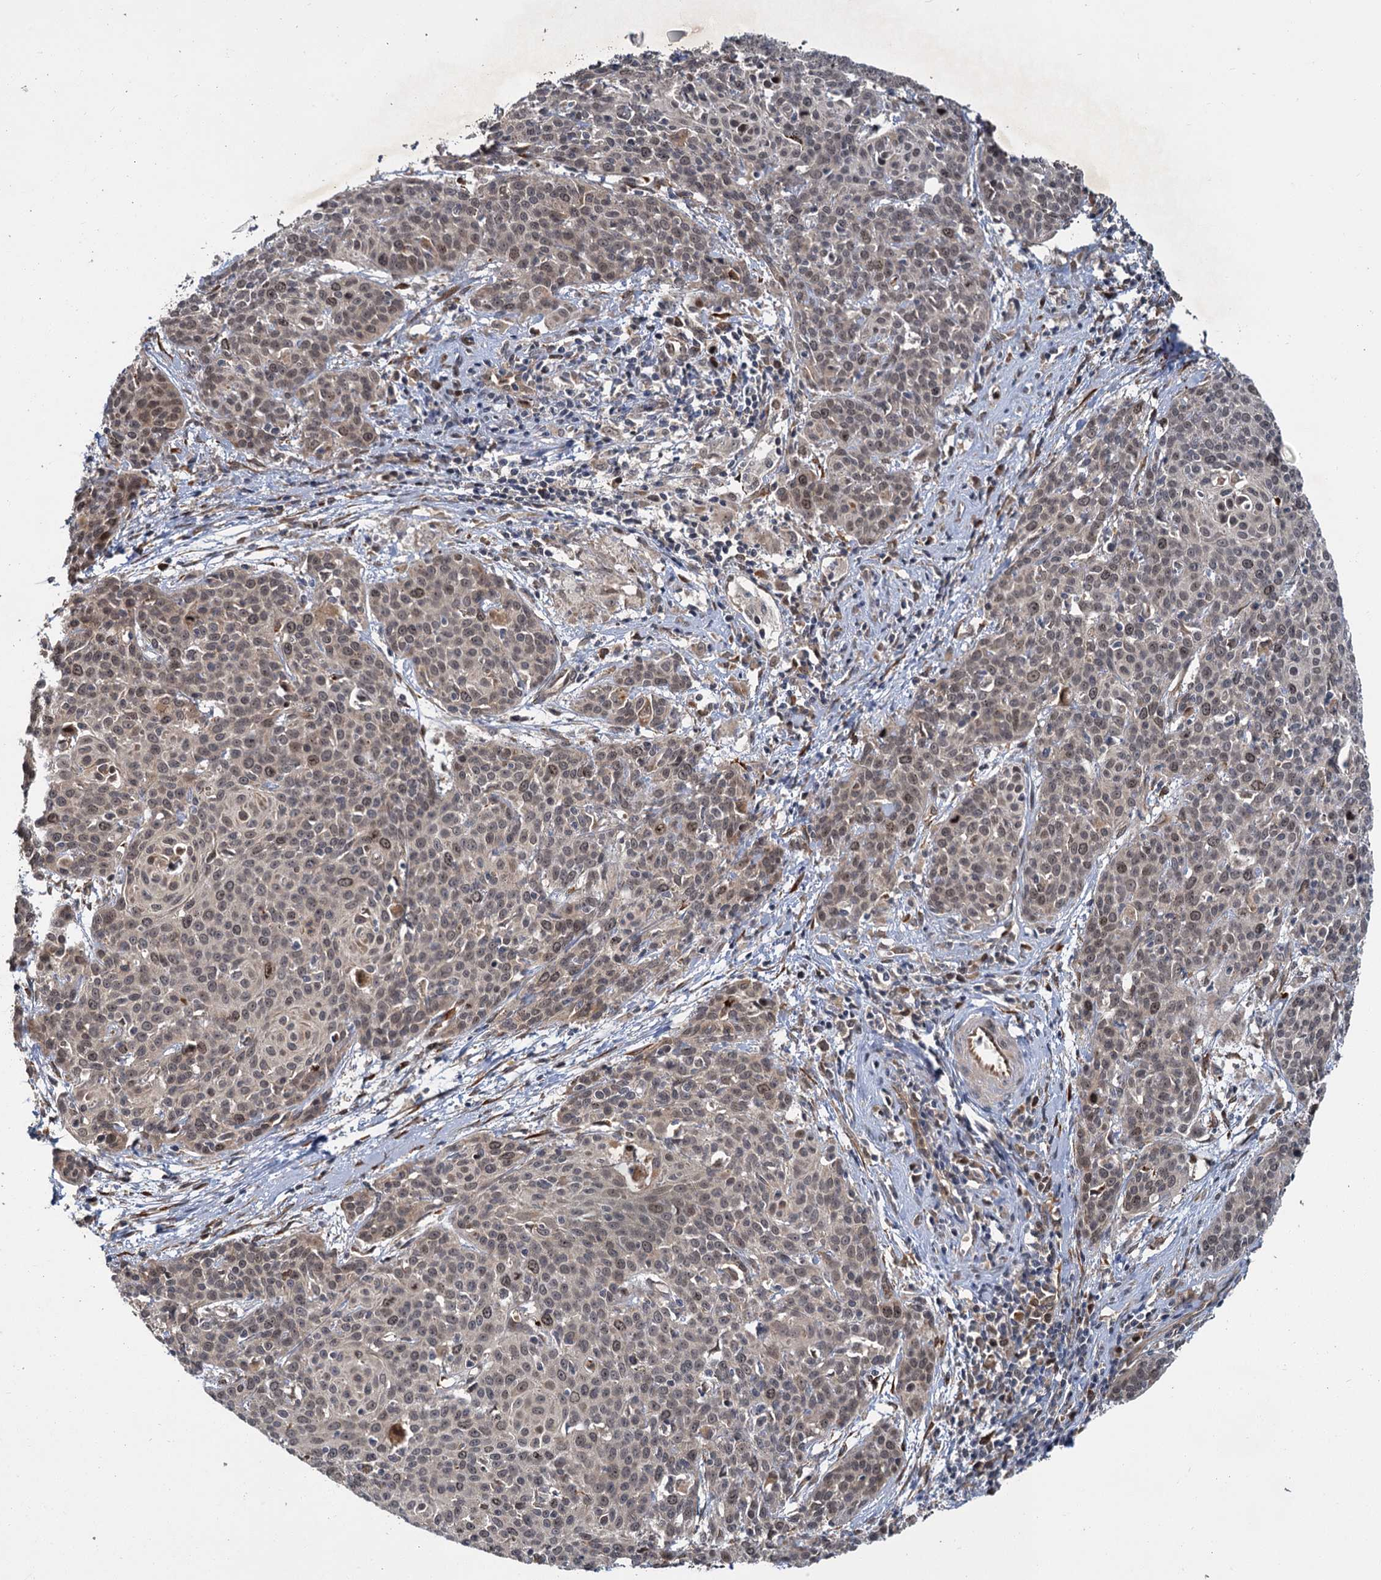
{"staining": {"intensity": "weak", "quantity": "25%-75%", "location": "nuclear"}, "tissue": "cervical cancer", "cell_type": "Tumor cells", "image_type": "cancer", "snomed": [{"axis": "morphology", "description": "Squamous cell carcinoma, NOS"}, {"axis": "topography", "description": "Cervix"}], "caption": "There is low levels of weak nuclear staining in tumor cells of cervical cancer, as demonstrated by immunohistochemical staining (brown color).", "gene": "APBA2", "patient": {"sex": "female", "age": 38}}